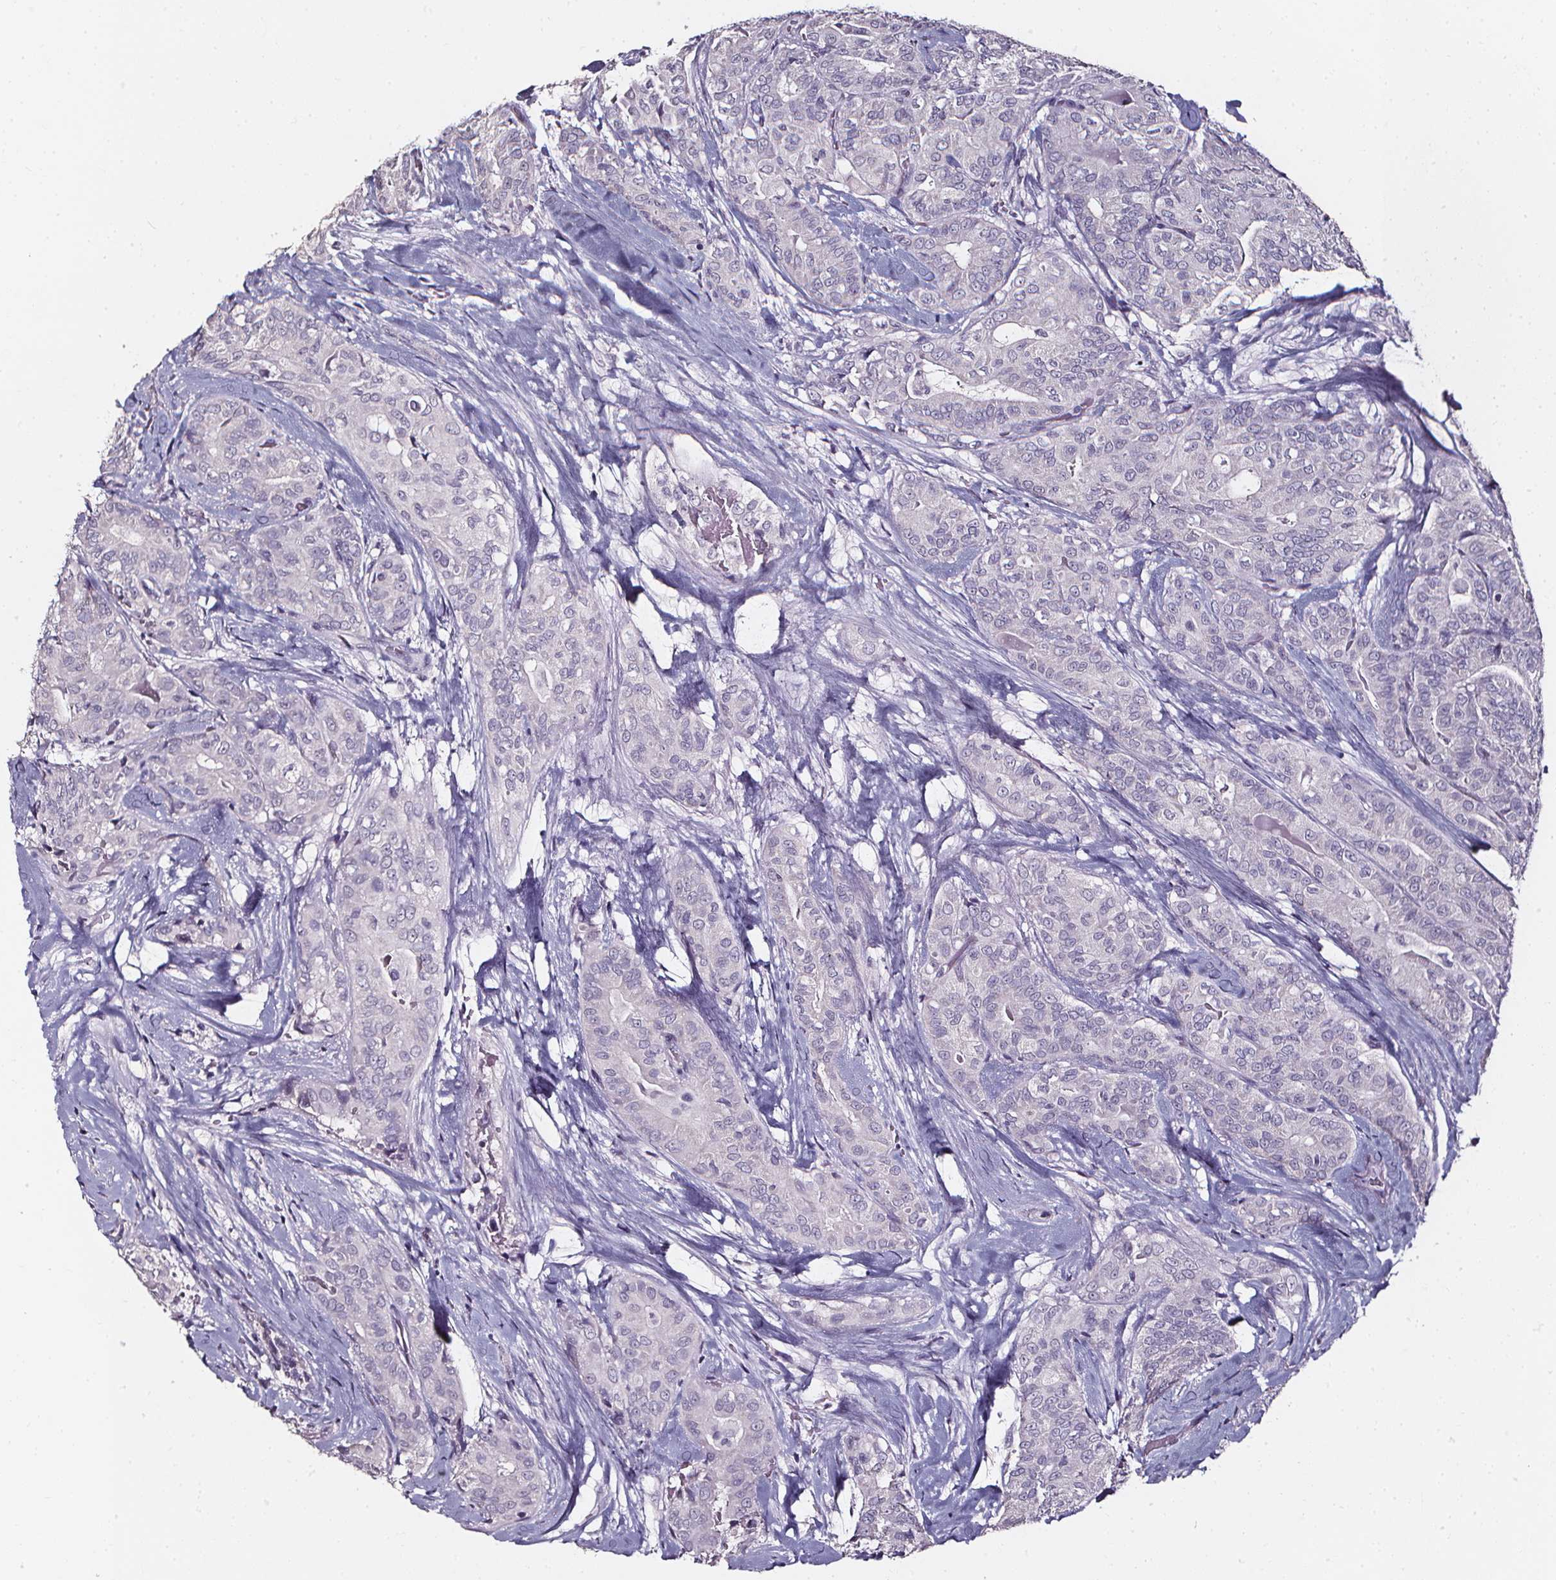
{"staining": {"intensity": "negative", "quantity": "none", "location": "none"}, "tissue": "thyroid cancer", "cell_type": "Tumor cells", "image_type": "cancer", "snomed": [{"axis": "morphology", "description": "Papillary adenocarcinoma, NOS"}, {"axis": "topography", "description": "Thyroid gland"}], "caption": "Tumor cells are negative for brown protein staining in thyroid papillary adenocarcinoma.", "gene": "DEFA5", "patient": {"sex": "male", "age": 61}}